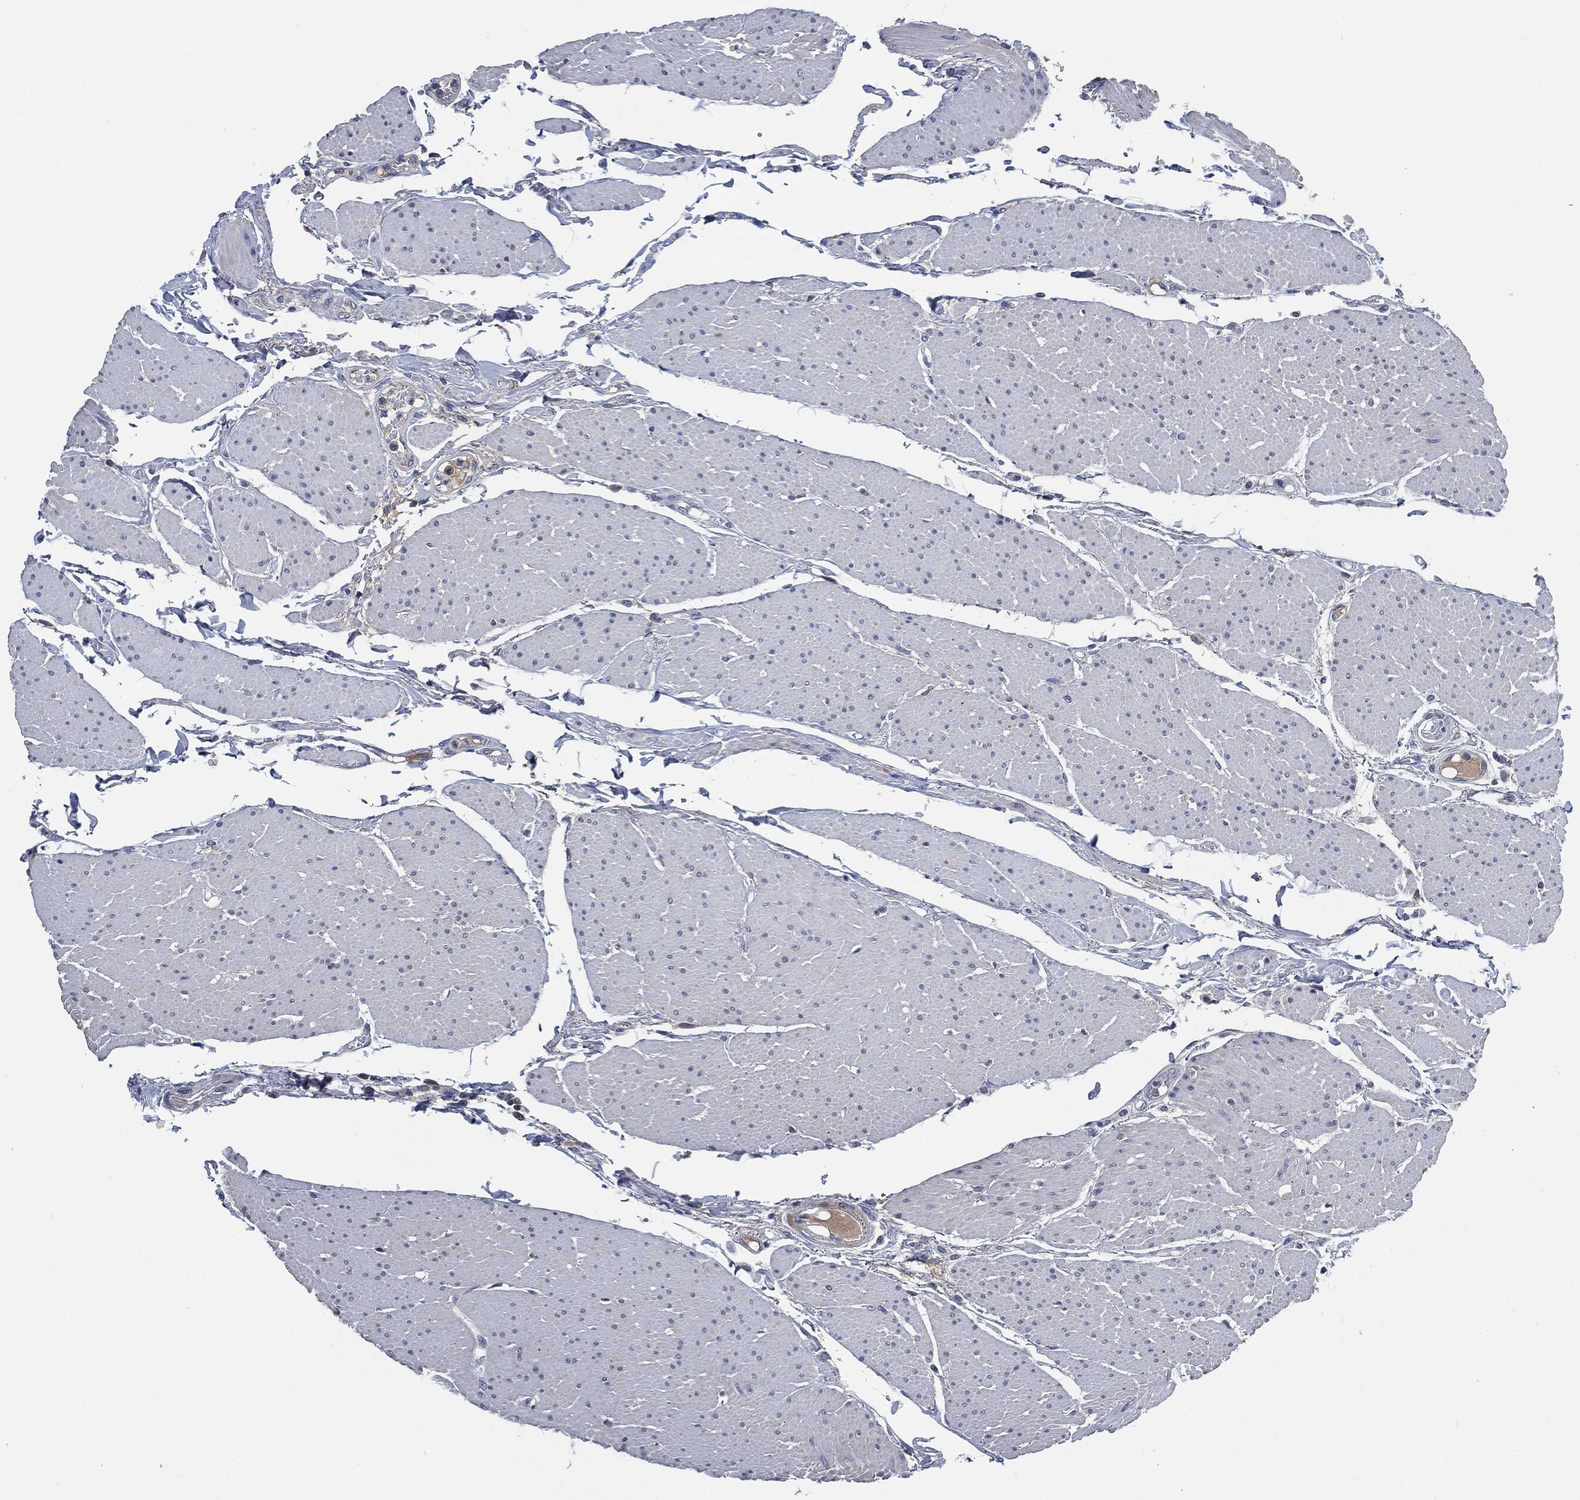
{"staining": {"intensity": "negative", "quantity": "none", "location": "none"}, "tissue": "smooth muscle", "cell_type": "Smooth muscle cells", "image_type": "normal", "snomed": [{"axis": "morphology", "description": "Normal tissue, NOS"}, {"axis": "topography", "description": "Smooth muscle"}, {"axis": "topography", "description": "Anal"}], "caption": "This is an IHC image of benign human smooth muscle. There is no expression in smooth muscle cells.", "gene": "IL2RG", "patient": {"sex": "male", "age": 83}}